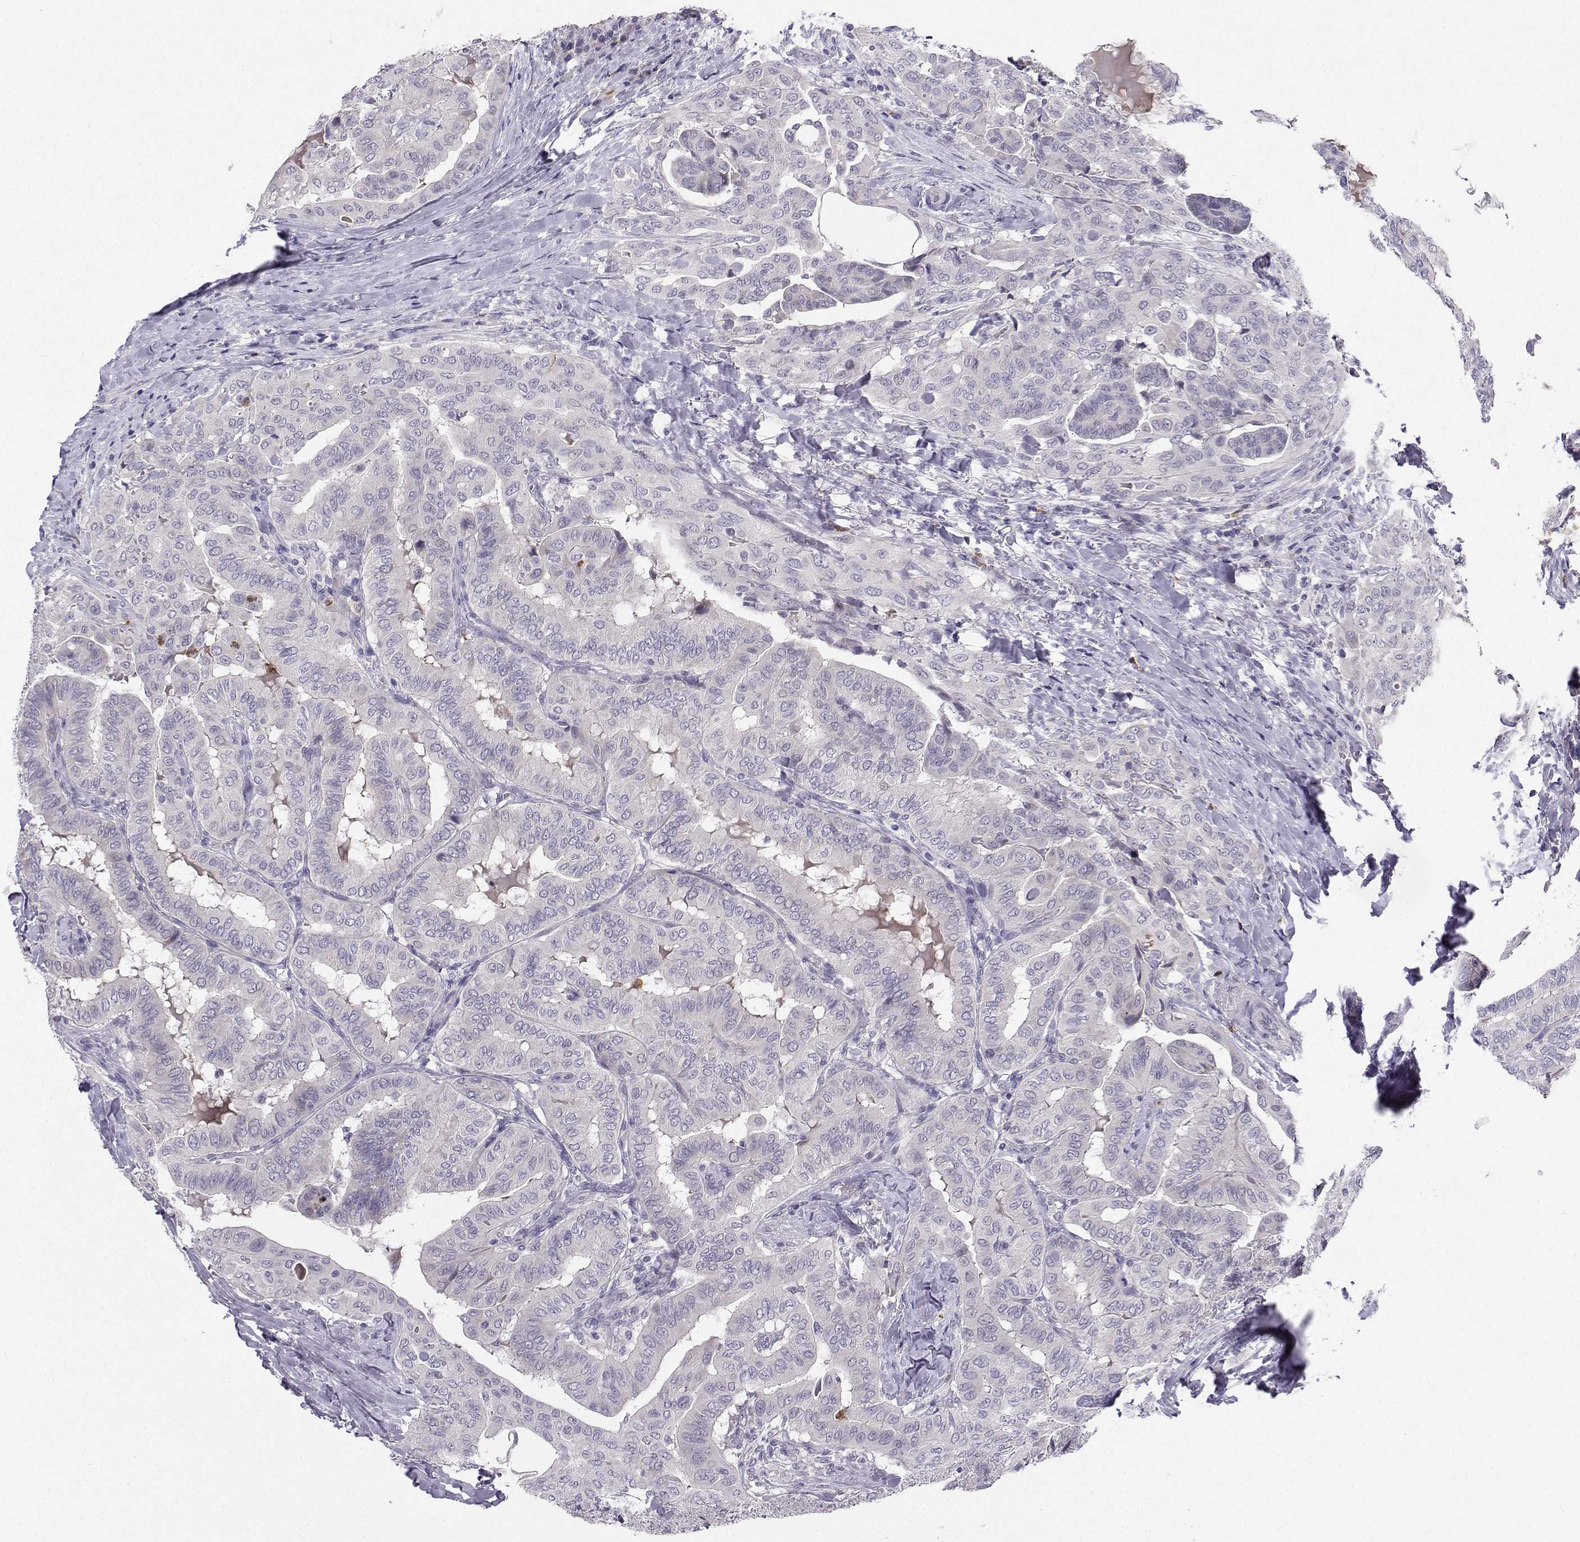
{"staining": {"intensity": "negative", "quantity": "none", "location": "none"}, "tissue": "thyroid cancer", "cell_type": "Tumor cells", "image_type": "cancer", "snomed": [{"axis": "morphology", "description": "Papillary adenocarcinoma, NOS"}, {"axis": "topography", "description": "Thyroid gland"}], "caption": "DAB immunohistochemical staining of human papillary adenocarcinoma (thyroid) reveals no significant expression in tumor cells.", "gene": "CALY", "patient": {"sex": "female", "age": 68}}